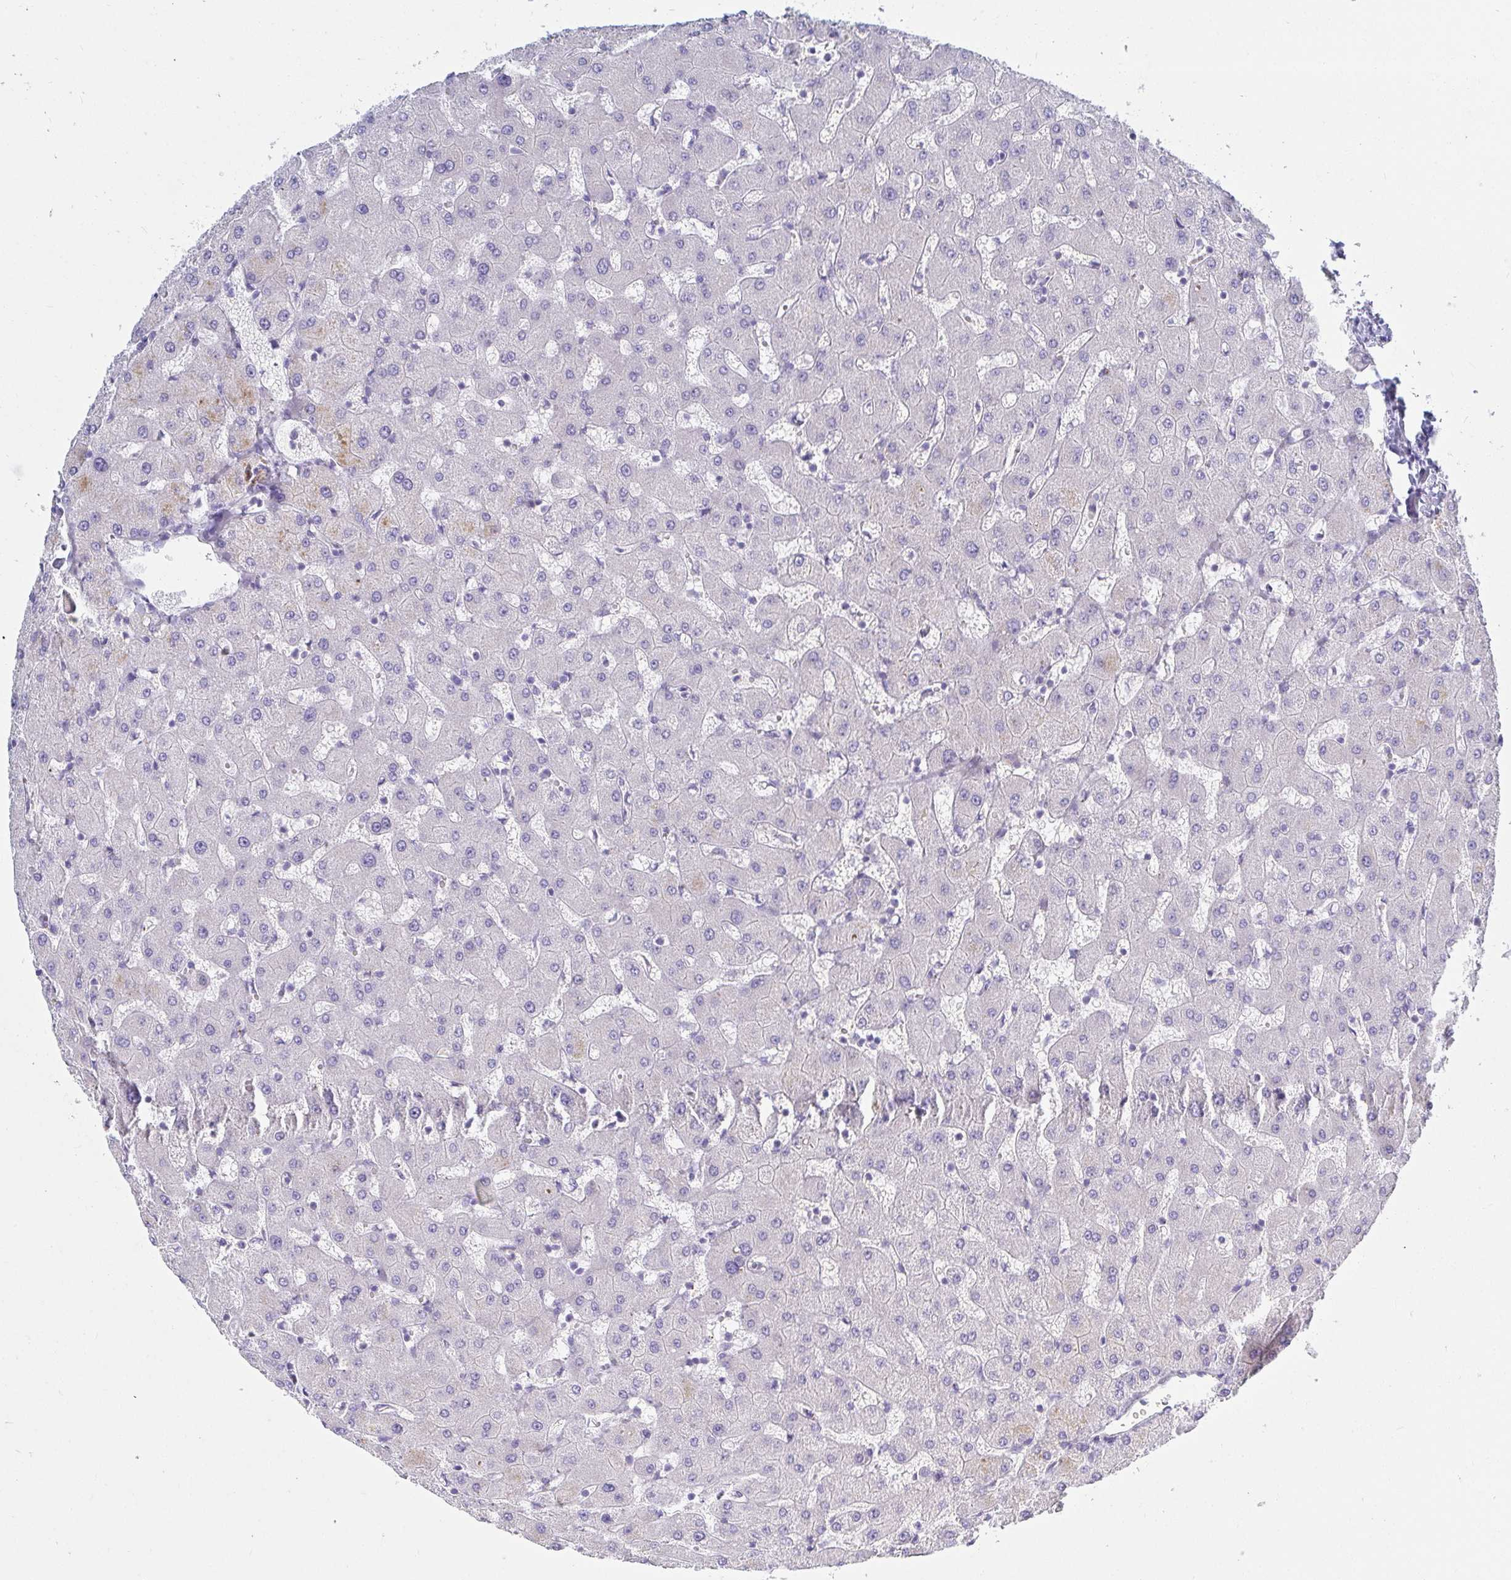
{"staining": {"intensity": "negative", "quantity": "none", "location": "none"}, "tissue": "liver", "cell_type": "Cholangiocytes", "image_type": "normal", "snomed": [{"axis": "morphology", "description": "Normal tissue, NOS"}, {"axis": "topography", "description": "Liver"}], "caption": "Benign liver was stained to show a protein in brown. There is no significant staining in cholangiocytes.", "gene": "OR10K1", "patient": {"sex": "female", "age": 63}}